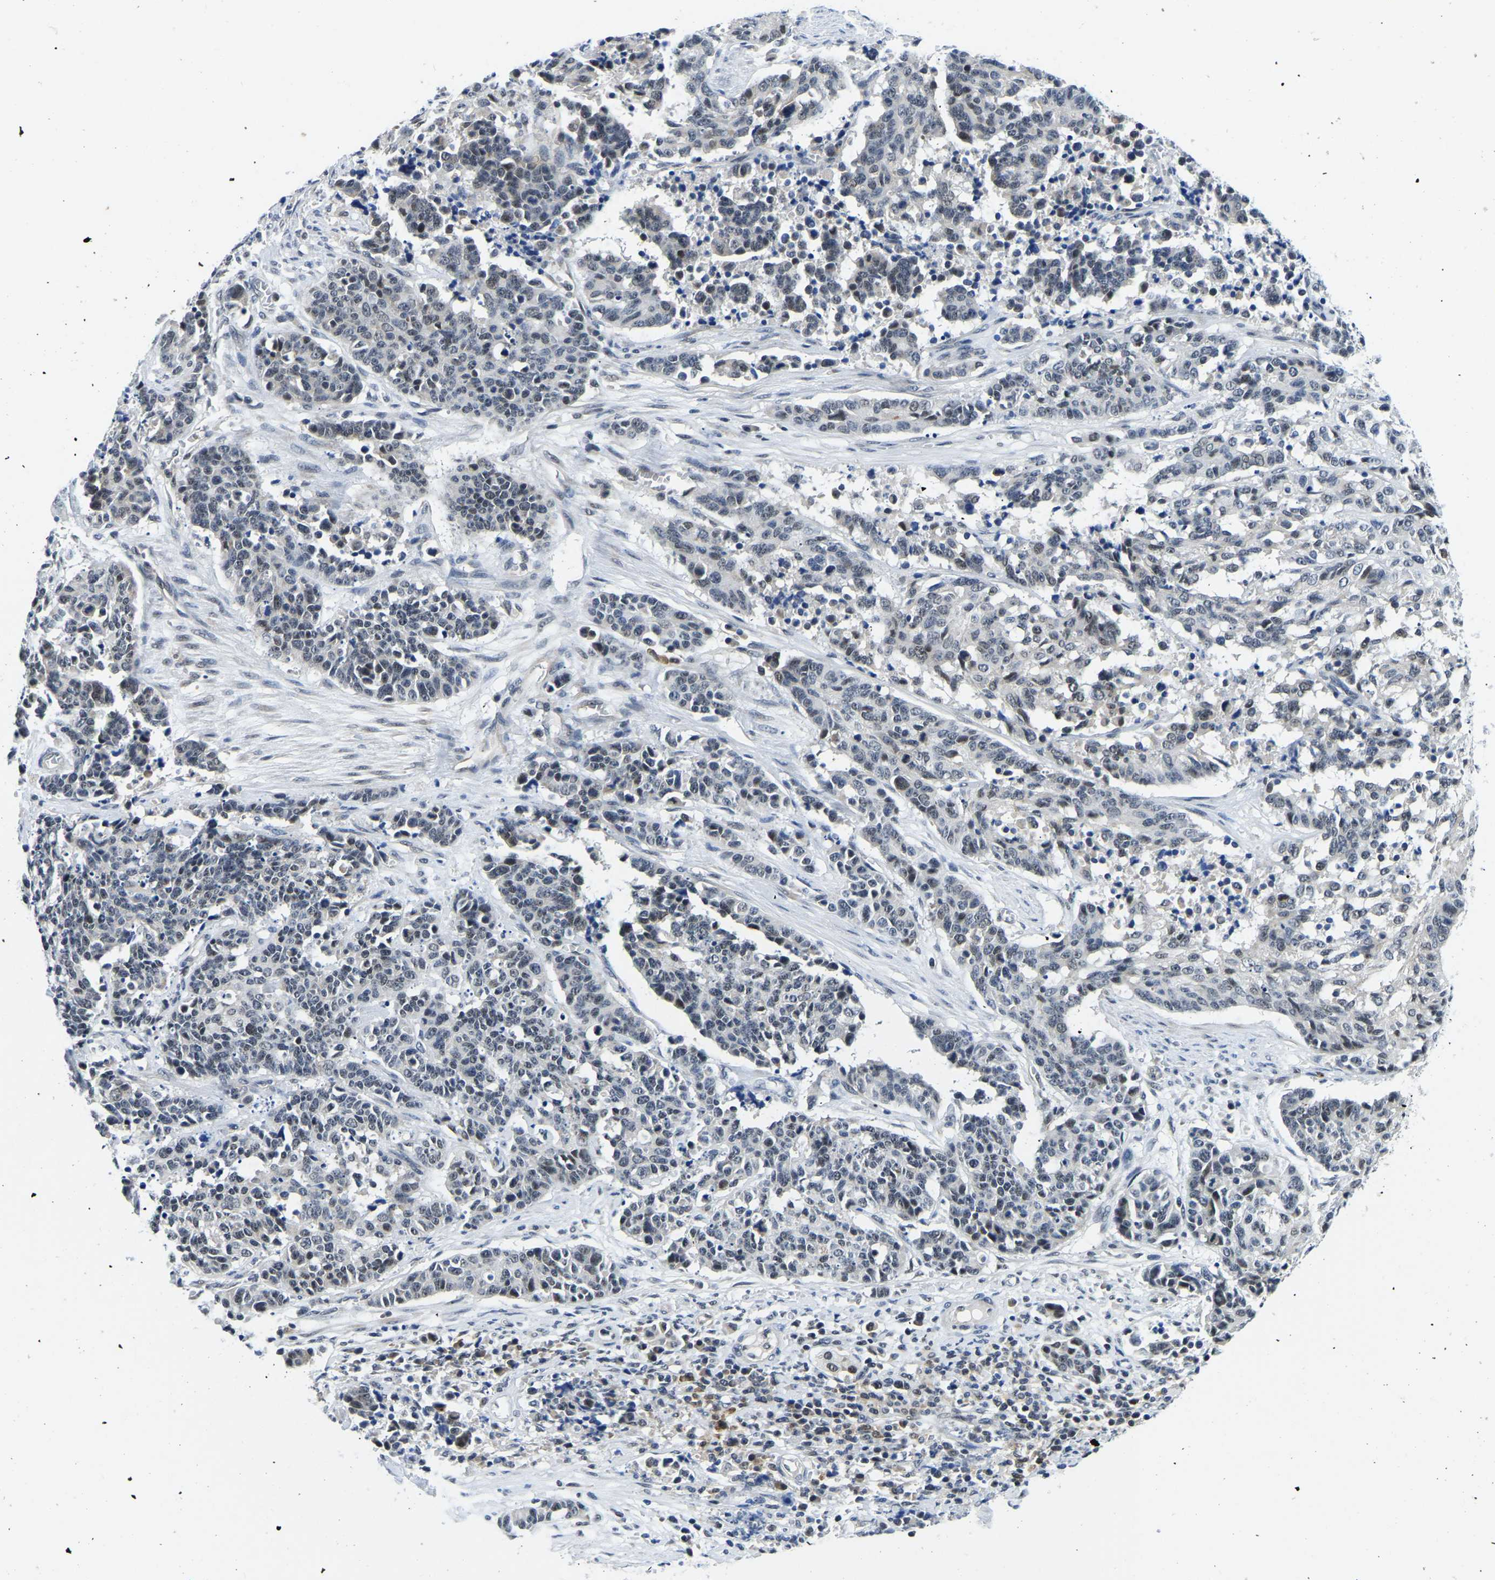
{"staining": {"intensity": "negative", "quantity": "none", "location": "none"}, "tissue": "cervical cancer", "cell_type": "Tumor cells", "image_type": "cancer", "snomed": [{"axis": "morphology", "description": "Squamous cell carcinoma, NOS"}, {"axis": "topography", "description": "Cervix"}], "caption": "Protein analysis of squamous cell carcinoma (cervical) displays no significant positivity in tumor cells. The staining was performed using DAB to visualize the protein expression in brown, while the nuclei were stained in blue with hematoxylin (Magnification: 20x).", "gene": "POLDIP3", "patient": {"sex": "female", "age": 35}}